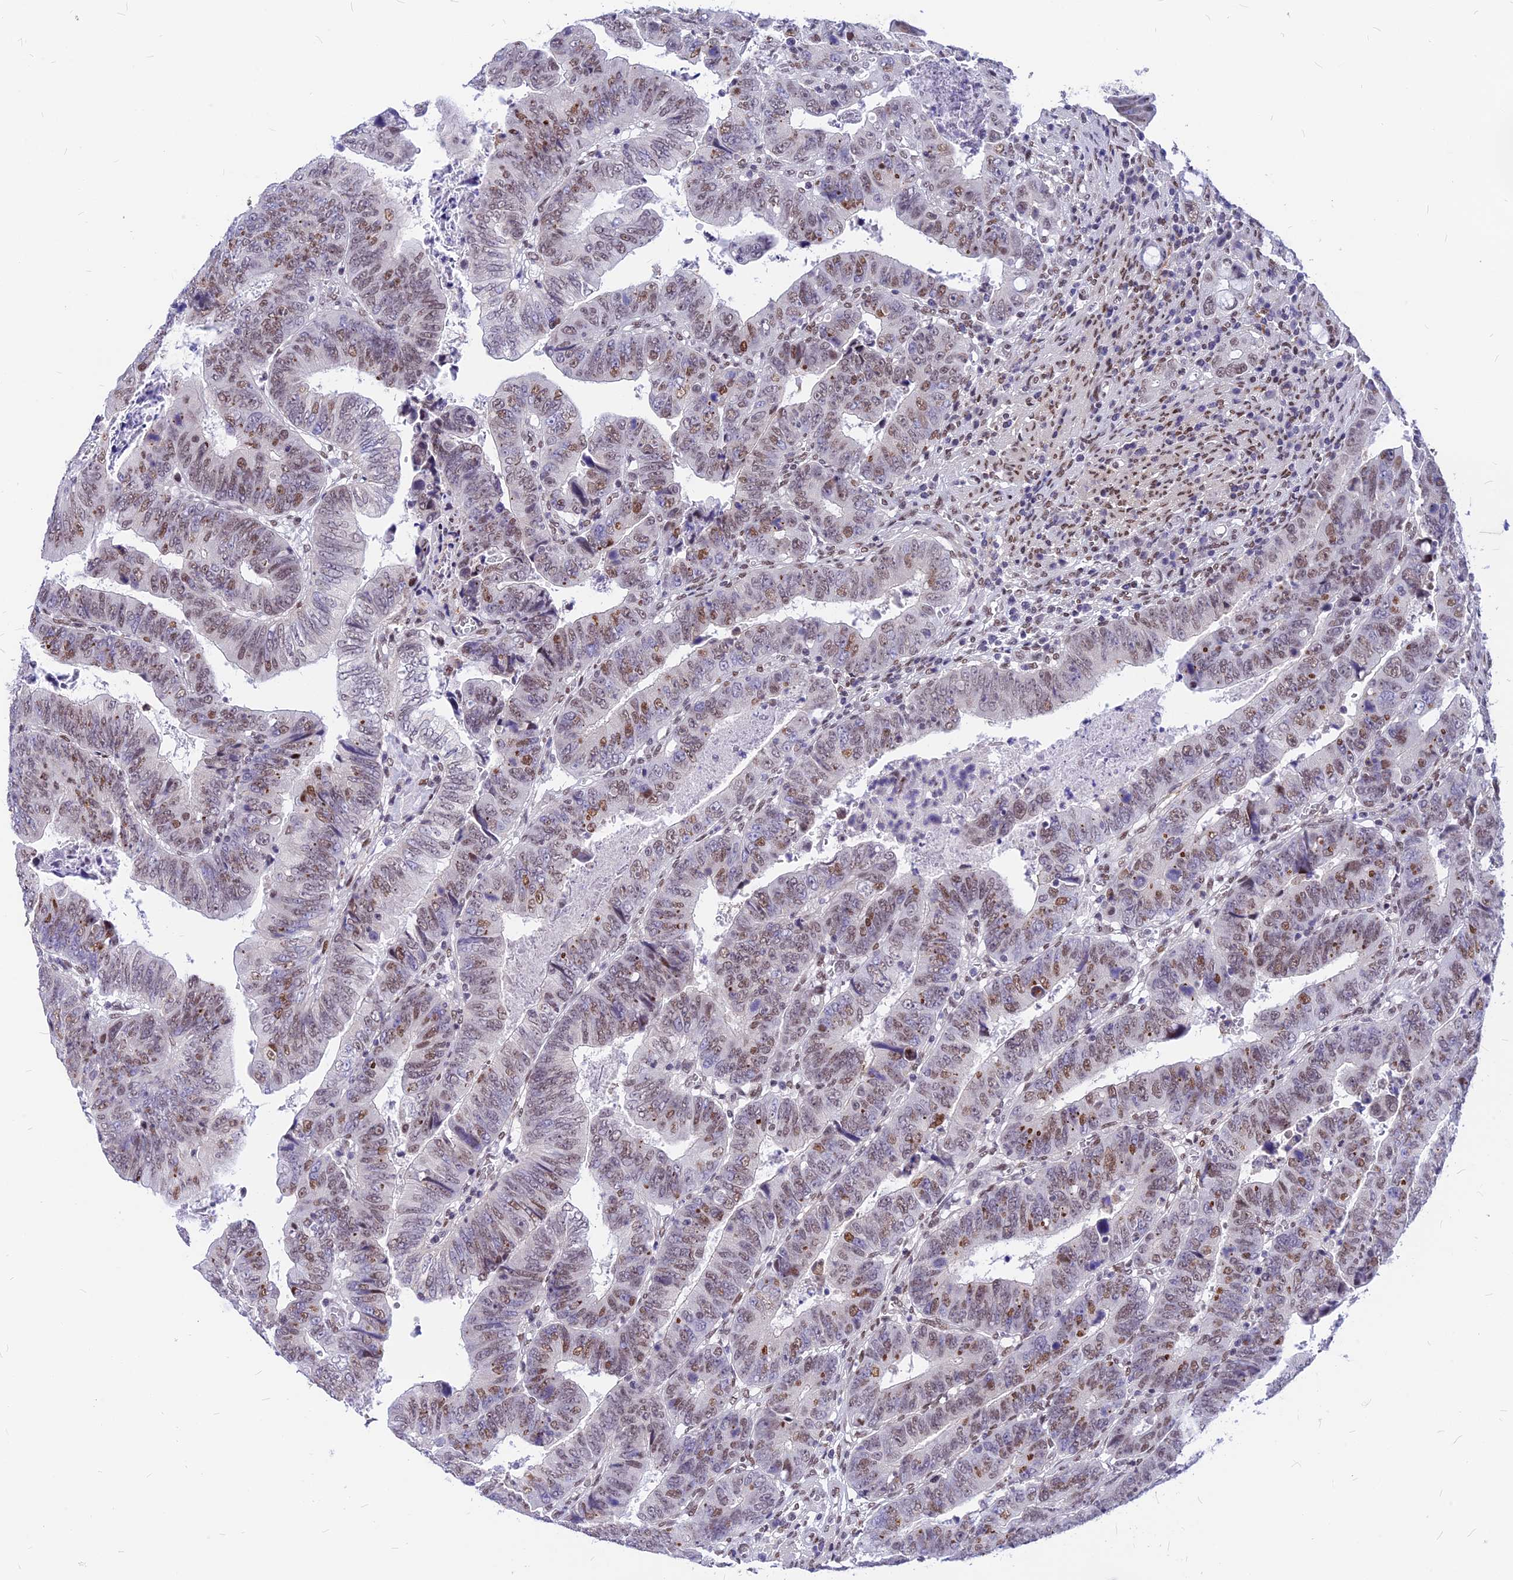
{"staining": {"intensity": "moderate", "quantity": "25%-75%", "location": "nuclear"}, "tissue": "colorectal cancer", "cell_type": "Tumor cells", "image_type": "cancer", "snomed": [{"axis": "morphology", "description": "Normal tissue, NOS"}, {"axis": "morphology", "description": "Adenocarcinoma, NOS"}, {"axis": "topography", "description": "Rectum"}], "caption": "Protein staining by IHC reveals moderate nuclear expression in about 25%-75% of tumor cells in colorectal cancer (adenocarcinoma).", "gene": "KCTD13", "patient": {"sex": "female", "age": 65}}